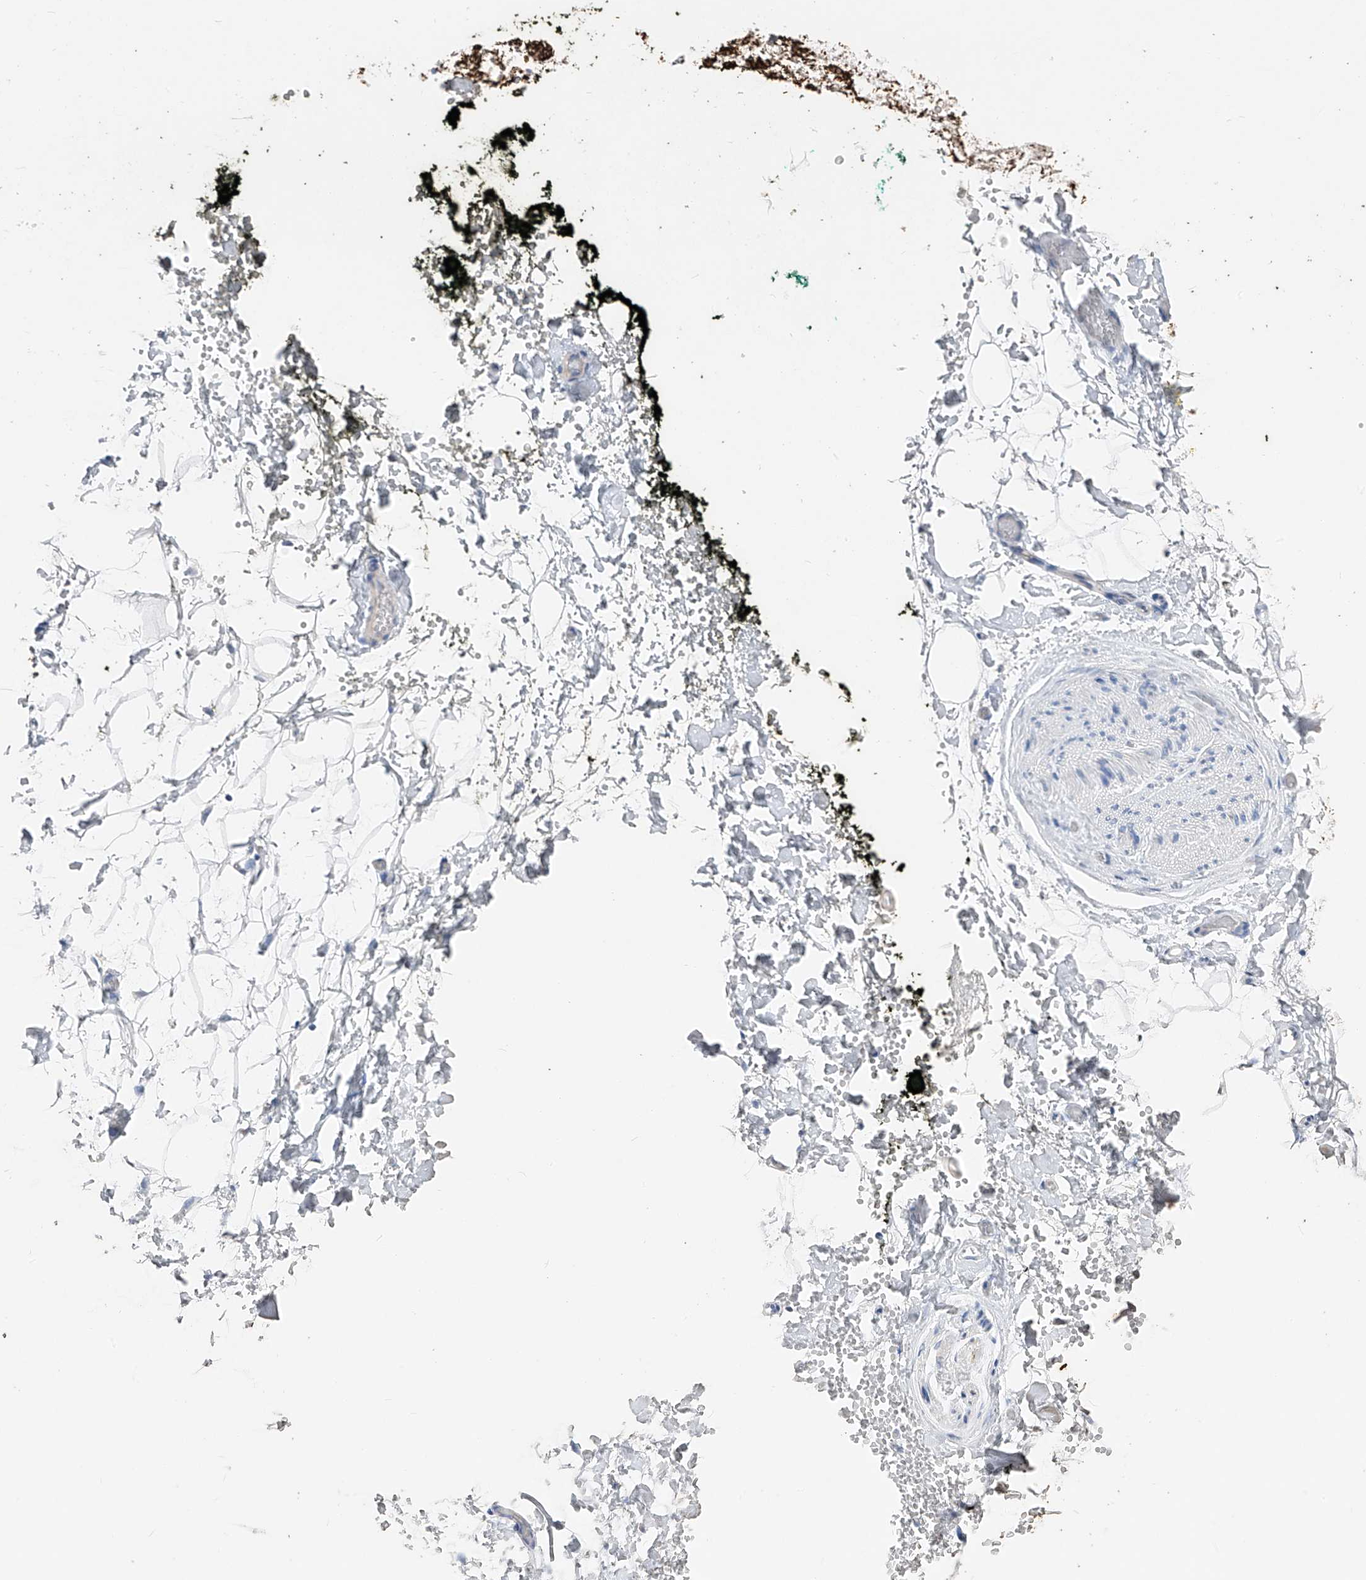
{"staining": {"intensity": "negative", "quantity": "none", "location": "none"}, "tissue": "adipose tissue", "cell_type": "Adipocytes", "image_type": "normal", "snomed": [{"axis": "morphology", "description": "Normal tissue, NOS"}, {"axis": "morphology", "description": "Adenocarcinoma, NOS"}, {"axis": "topography", "description": "Pancreas"}, {"axis": "topography", "description": "Peripheral nerve tissue"}], "caption": "This micrograph is of benign adipose tissue stained with immunohistochemistry (IHC) to label a protein in brown with the nuclei are counter-stained blue. There is no positivity in adipocytes. (DAB IHC with hematoxylin counter stain).", "gene": "ADRA1A", "patient": {"sex": "male", "age": 59}}